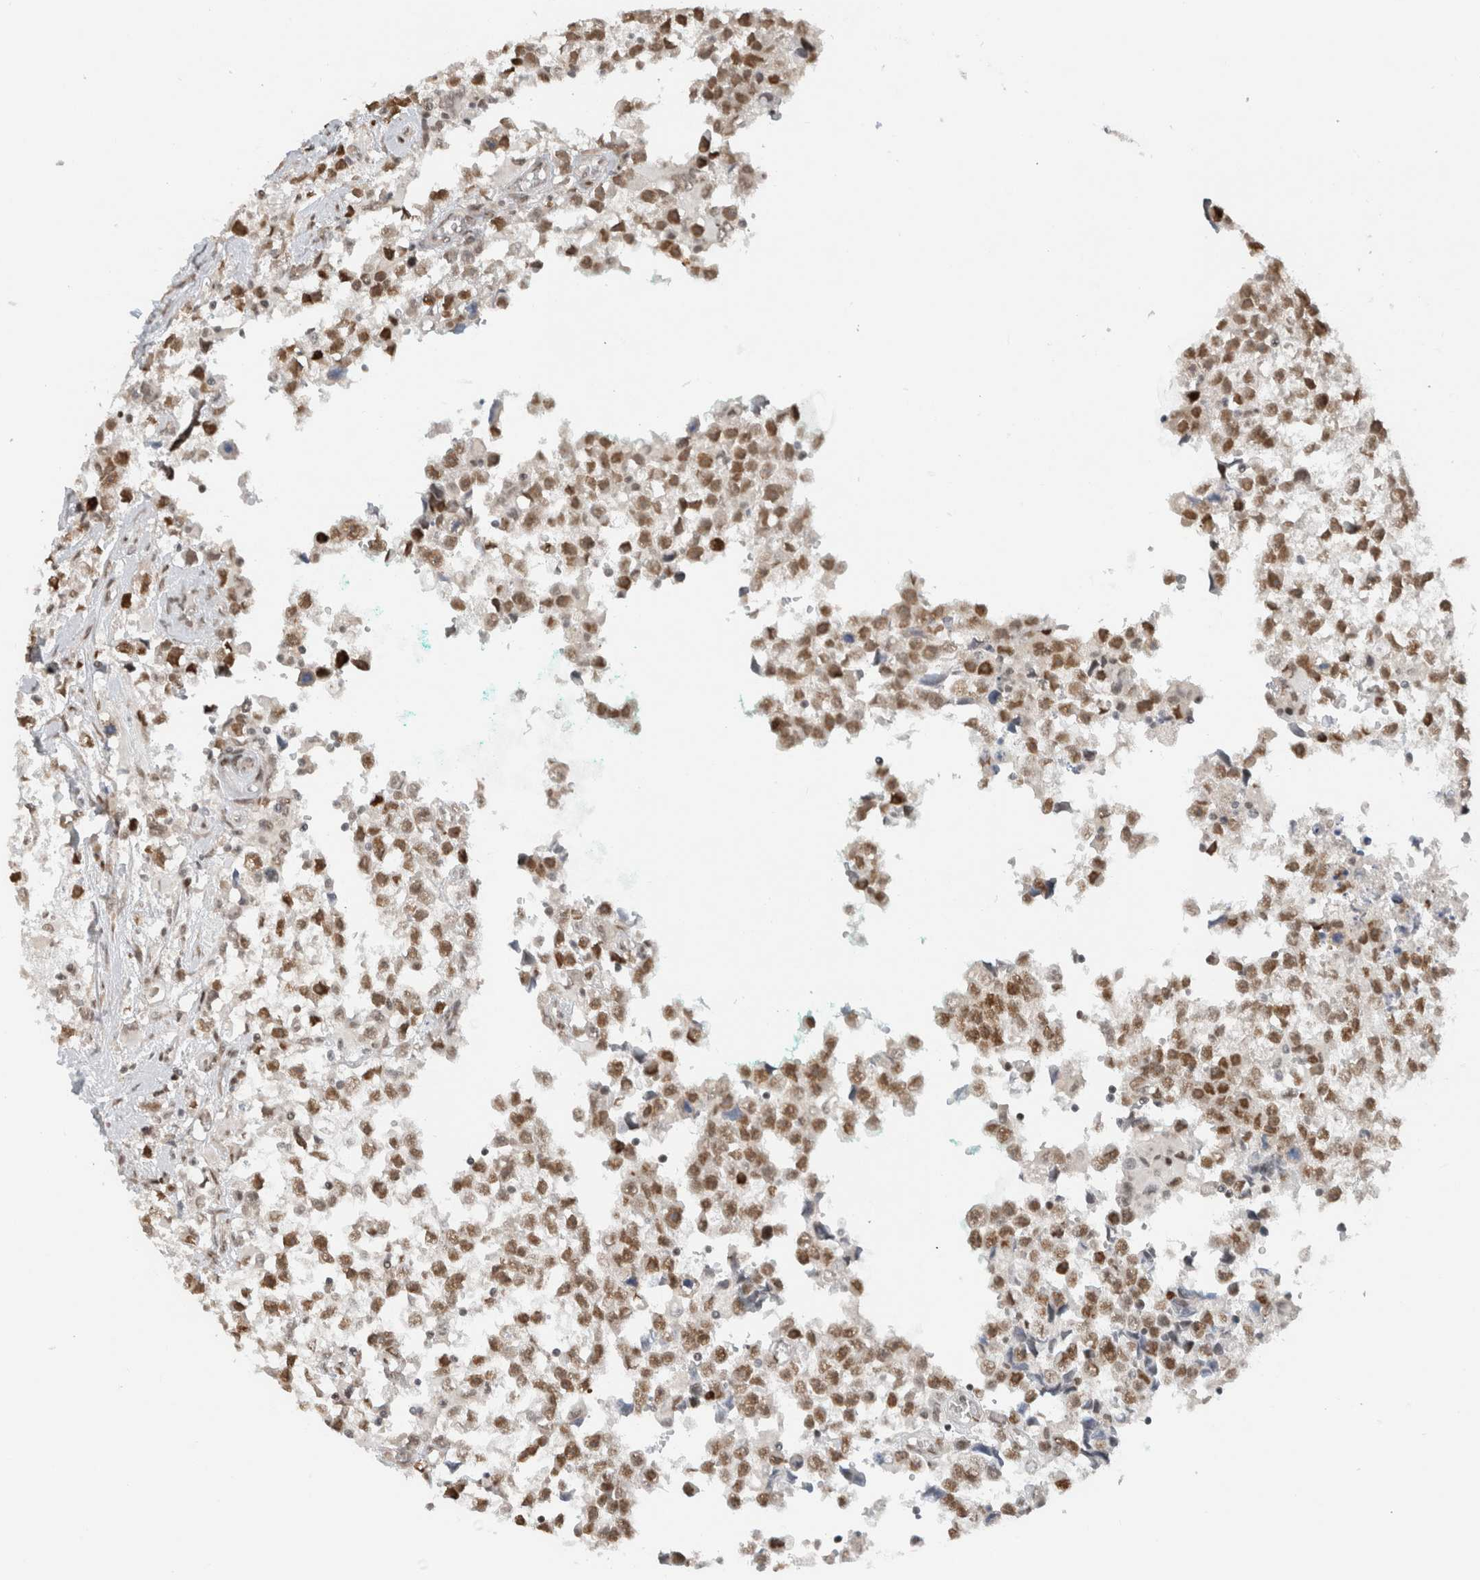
{"staining": {"intensity": "moderate", "quantity": ">75%", "location": "nuclear"}, "tissue": "testis cancer", "cell_type": "Tumor cells", "image_type": "cancer", "snomed": [{"axis": "morphology", "description": "Seminoma, NOS"}, {"axis": "morphology", "description": "Carcinoma, Embryonal, NOS"}, {"axis": "topography", "description": "Testis"}], "caption": "Seminoma (testis) stained with DAB IHC exhibits medium levels of moderate nuclear positivity in about >75% of tumor cells. Immunohistochemistry (ihc) stains the protein in brown and the nuclei are stained blue.", "gene": "HNRNPR", "patient": {"sex": "male", "age": 51}}